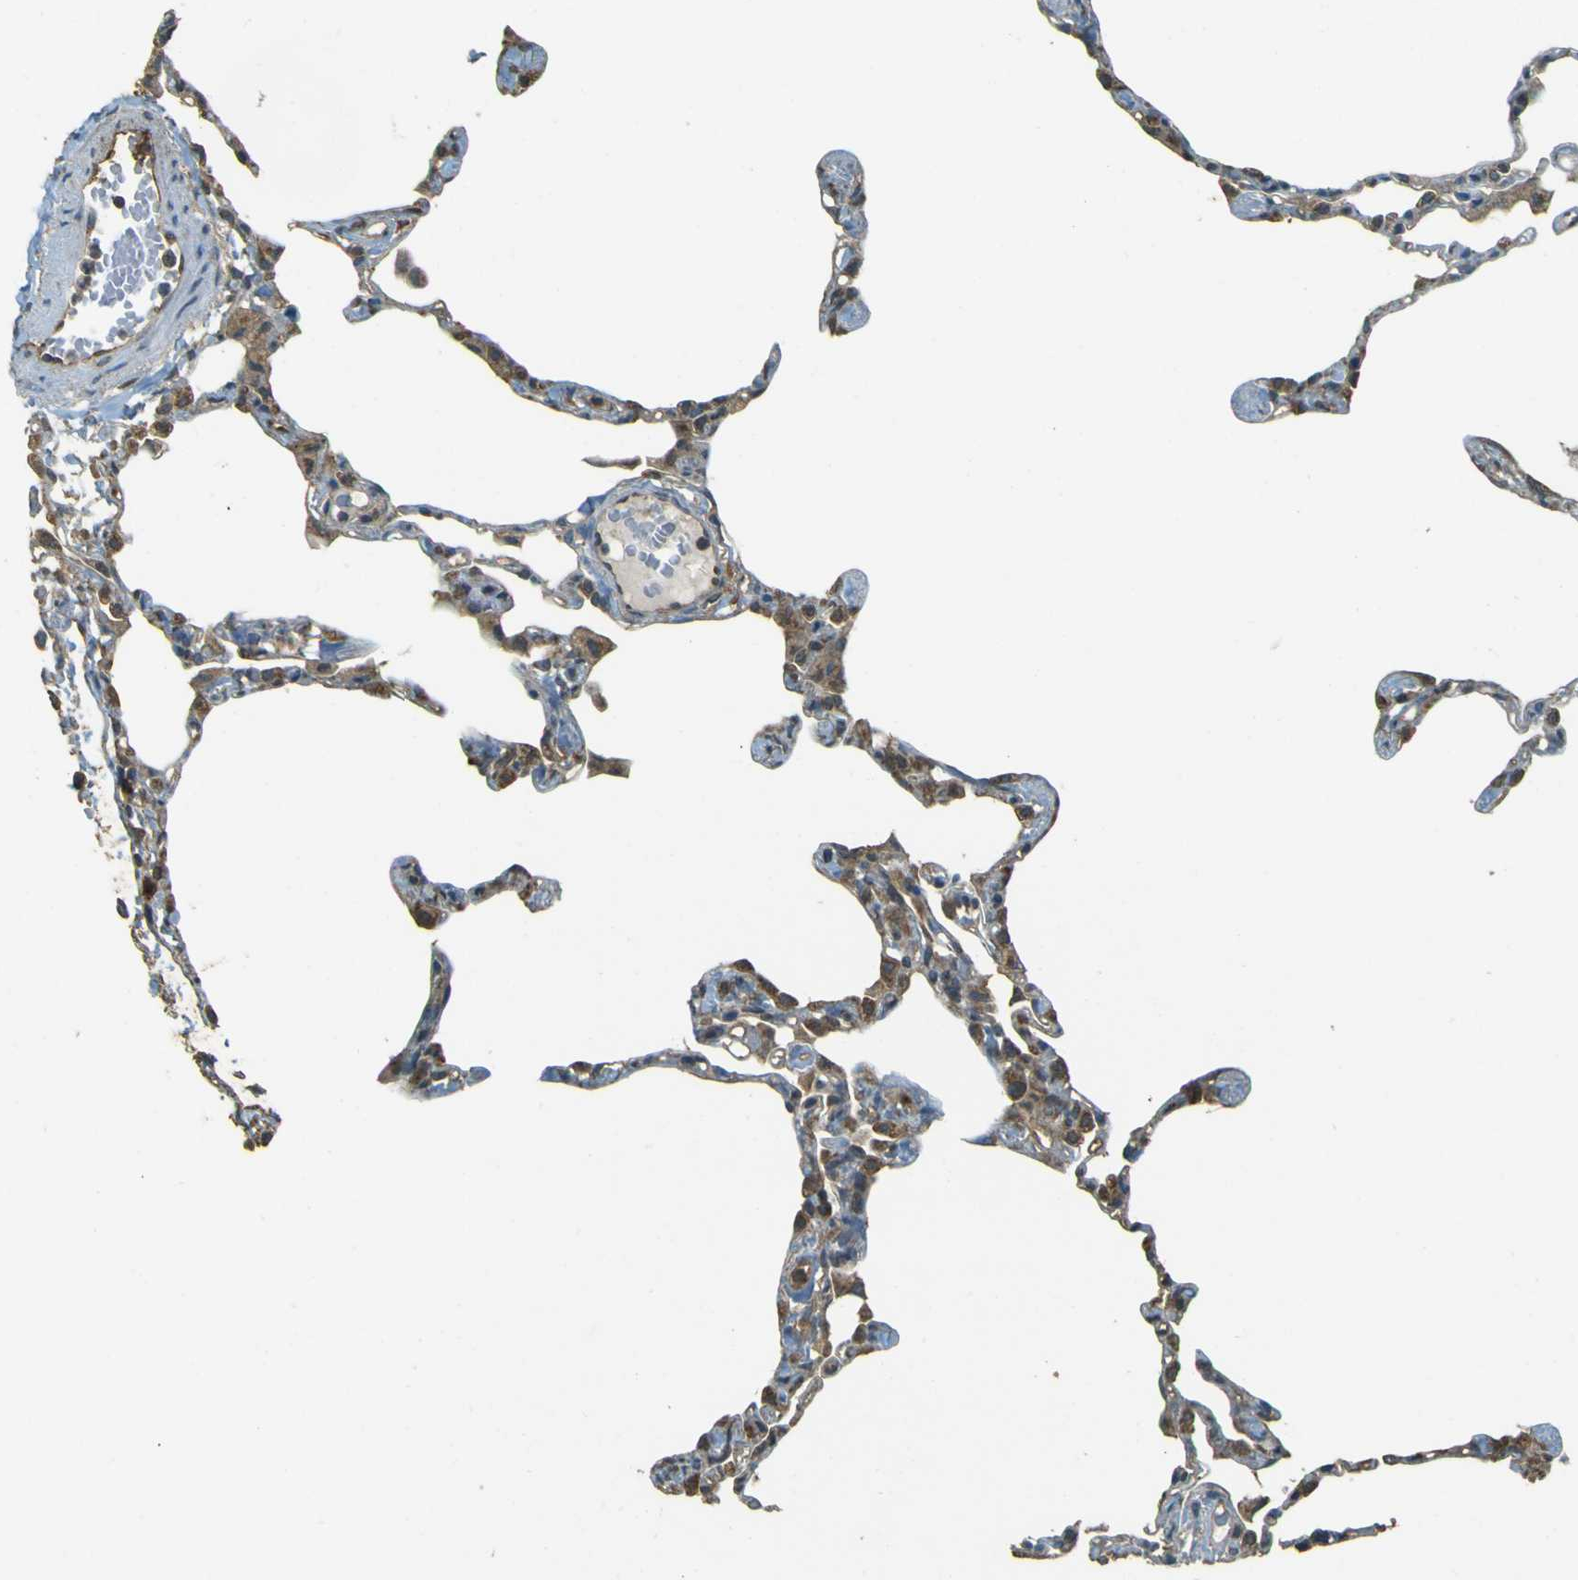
{"staining": {"intensity": "moderate", "quantity": "25%-75%", "location": "cytoplasmic/membranous"}, "tissue": "lung", "cell_type": "Alveolar cells", "image_type": "normal", "snomed": [{"axis": "morphology", "description": "Normal tissue, NOS"}, {"axis": "topography", "description": "Lung"}], "caption": "Alveolar cells demonstrate moderate cytoplasmic/membranous staining in approximately 25%-75% of cells in unremarkable lung. The staining was performed using DAB (3,3'-diaminobenzidine) to visualize the protein expression in brown, while the nuclei were stained in blue with hematoxylin (Magnification: 20x).", "gene": "GOLGA1", "patient": {"sex": "female", "age": 49}}